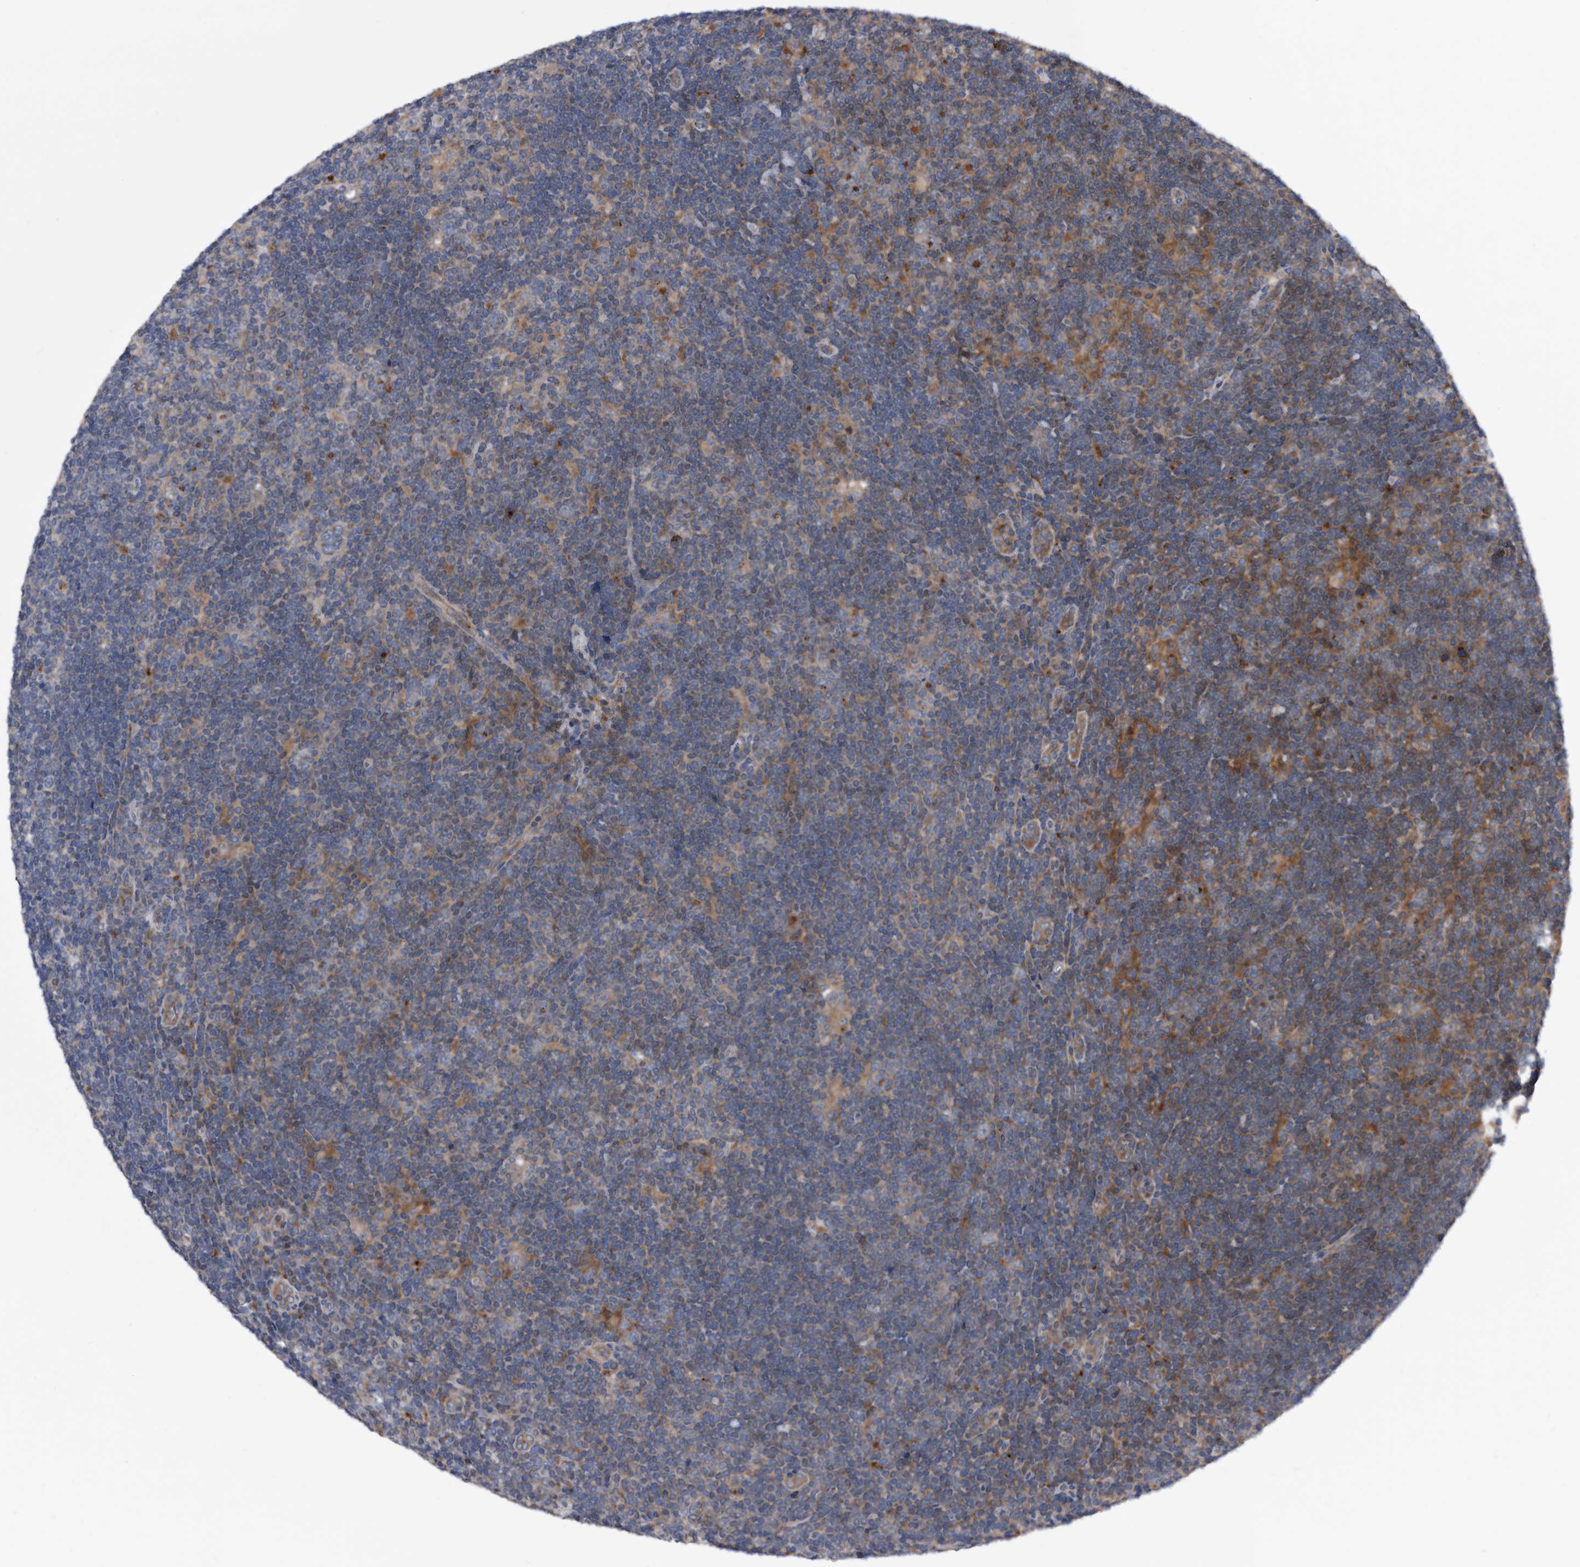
{"staining": {"intensity": "negative", "quantity": "none", "location": "none"}, "tissue": "lymphoma", "cell_type": "Tumor cells", "image_type": "cancer", "snomed": [{"axis": "morphology", "description": "Hodgkin's disease, NOS"}, {"axis": "topography", "description": "Lymph node"}], "caption": "The image shows no staining of tumor cells in Hodgkin's disease.", "gene": "BAIAP3", "patient": {"sex": "female", "age": 57}}